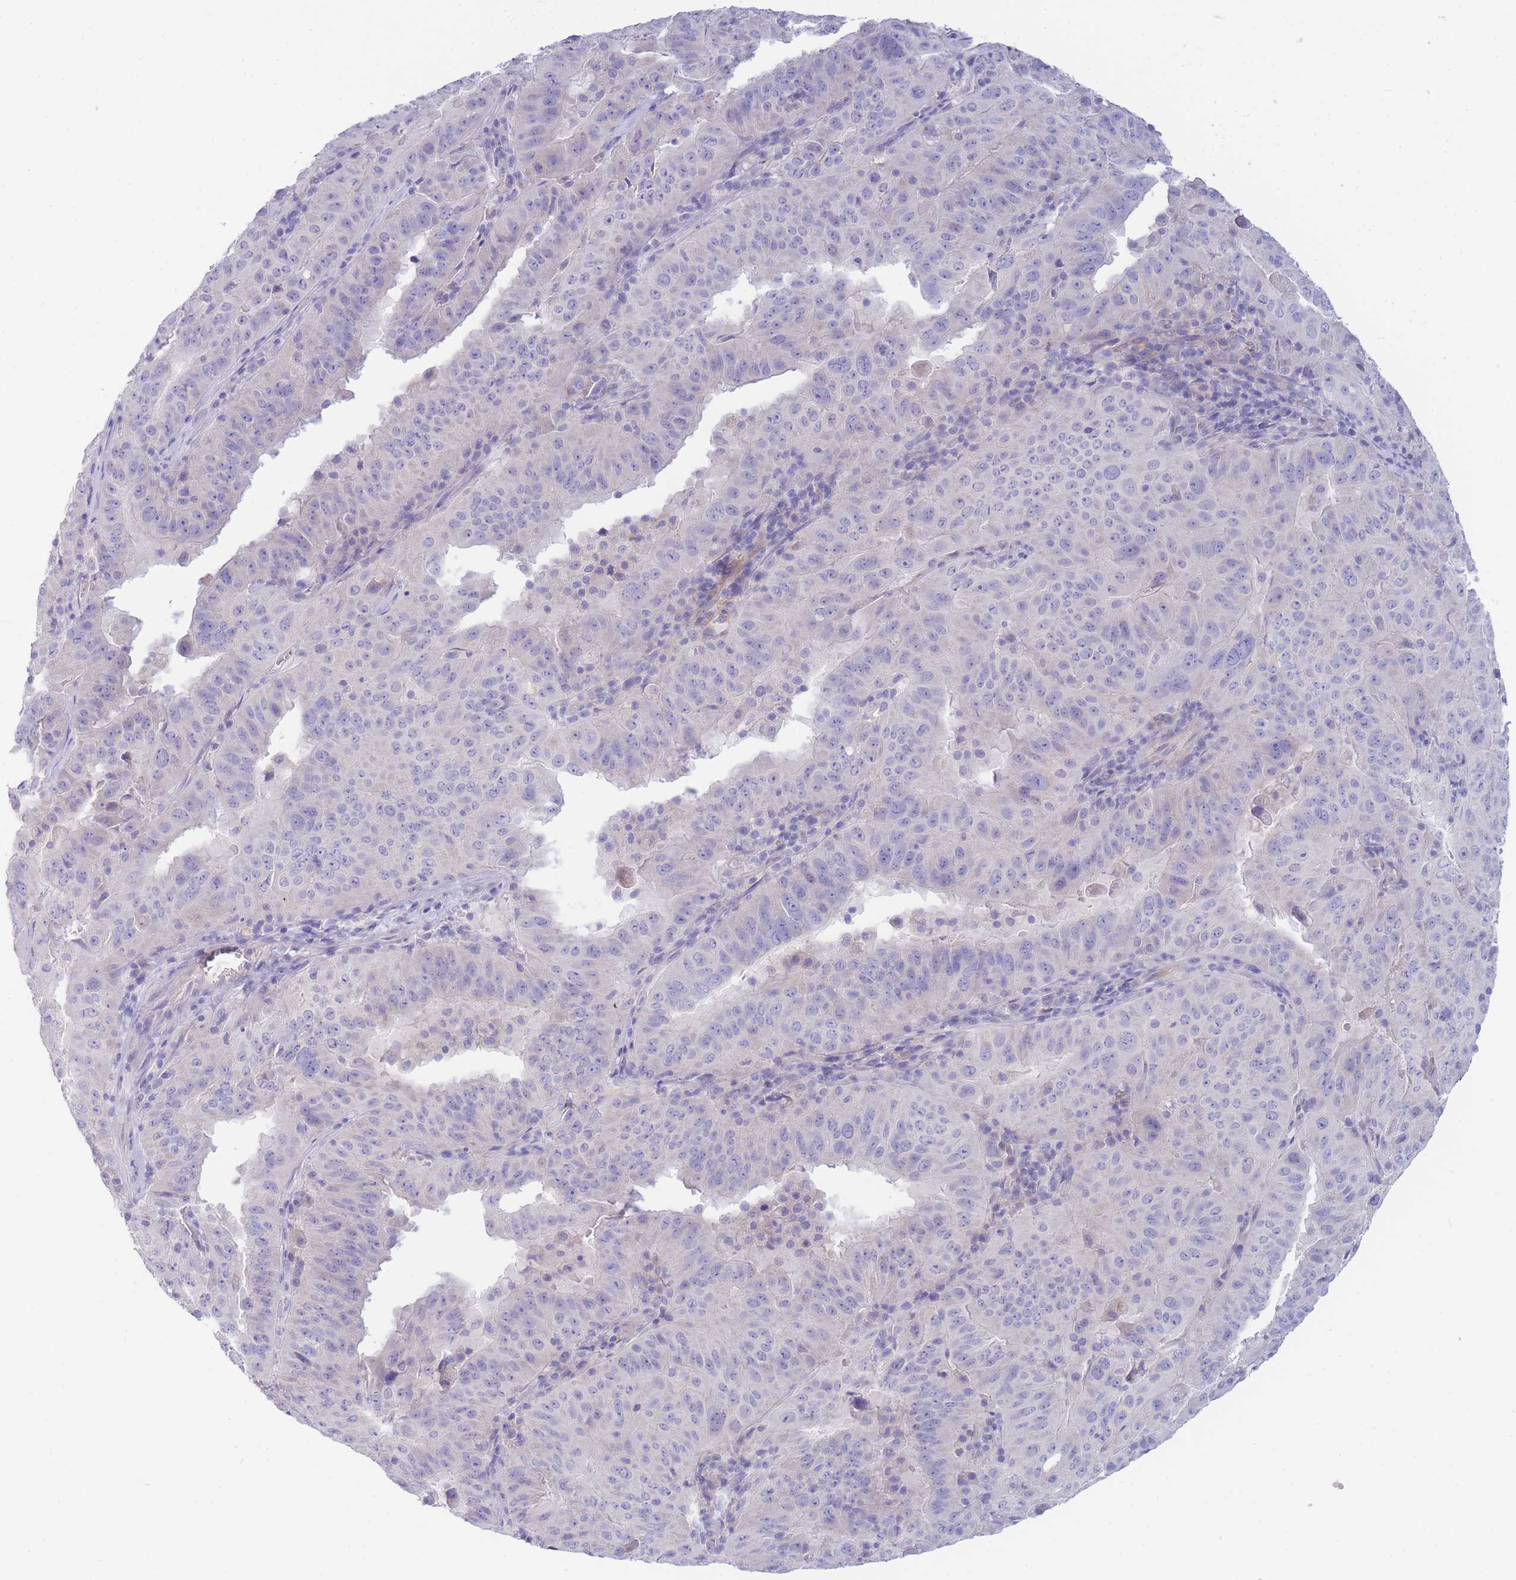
{"staining": {"intensity": "negative", "quantity": "none", "location": "none"}, "tissue": "pancreatic cancer", "cell_type": "Tumor cells", "image_type": "cancer", "snomed": [{"axis": "morphology", "description": "Adenocarcinoma, NOS"}, {"axis": "topography", "description": "Pancreas"}], "caption": "Photomicrograph shows no significant protein staining in tumor cells of adenocarcinoma (pancreatic).", "gene": "PCDHB3", "patient": {"sex": "male", "age": 63}}